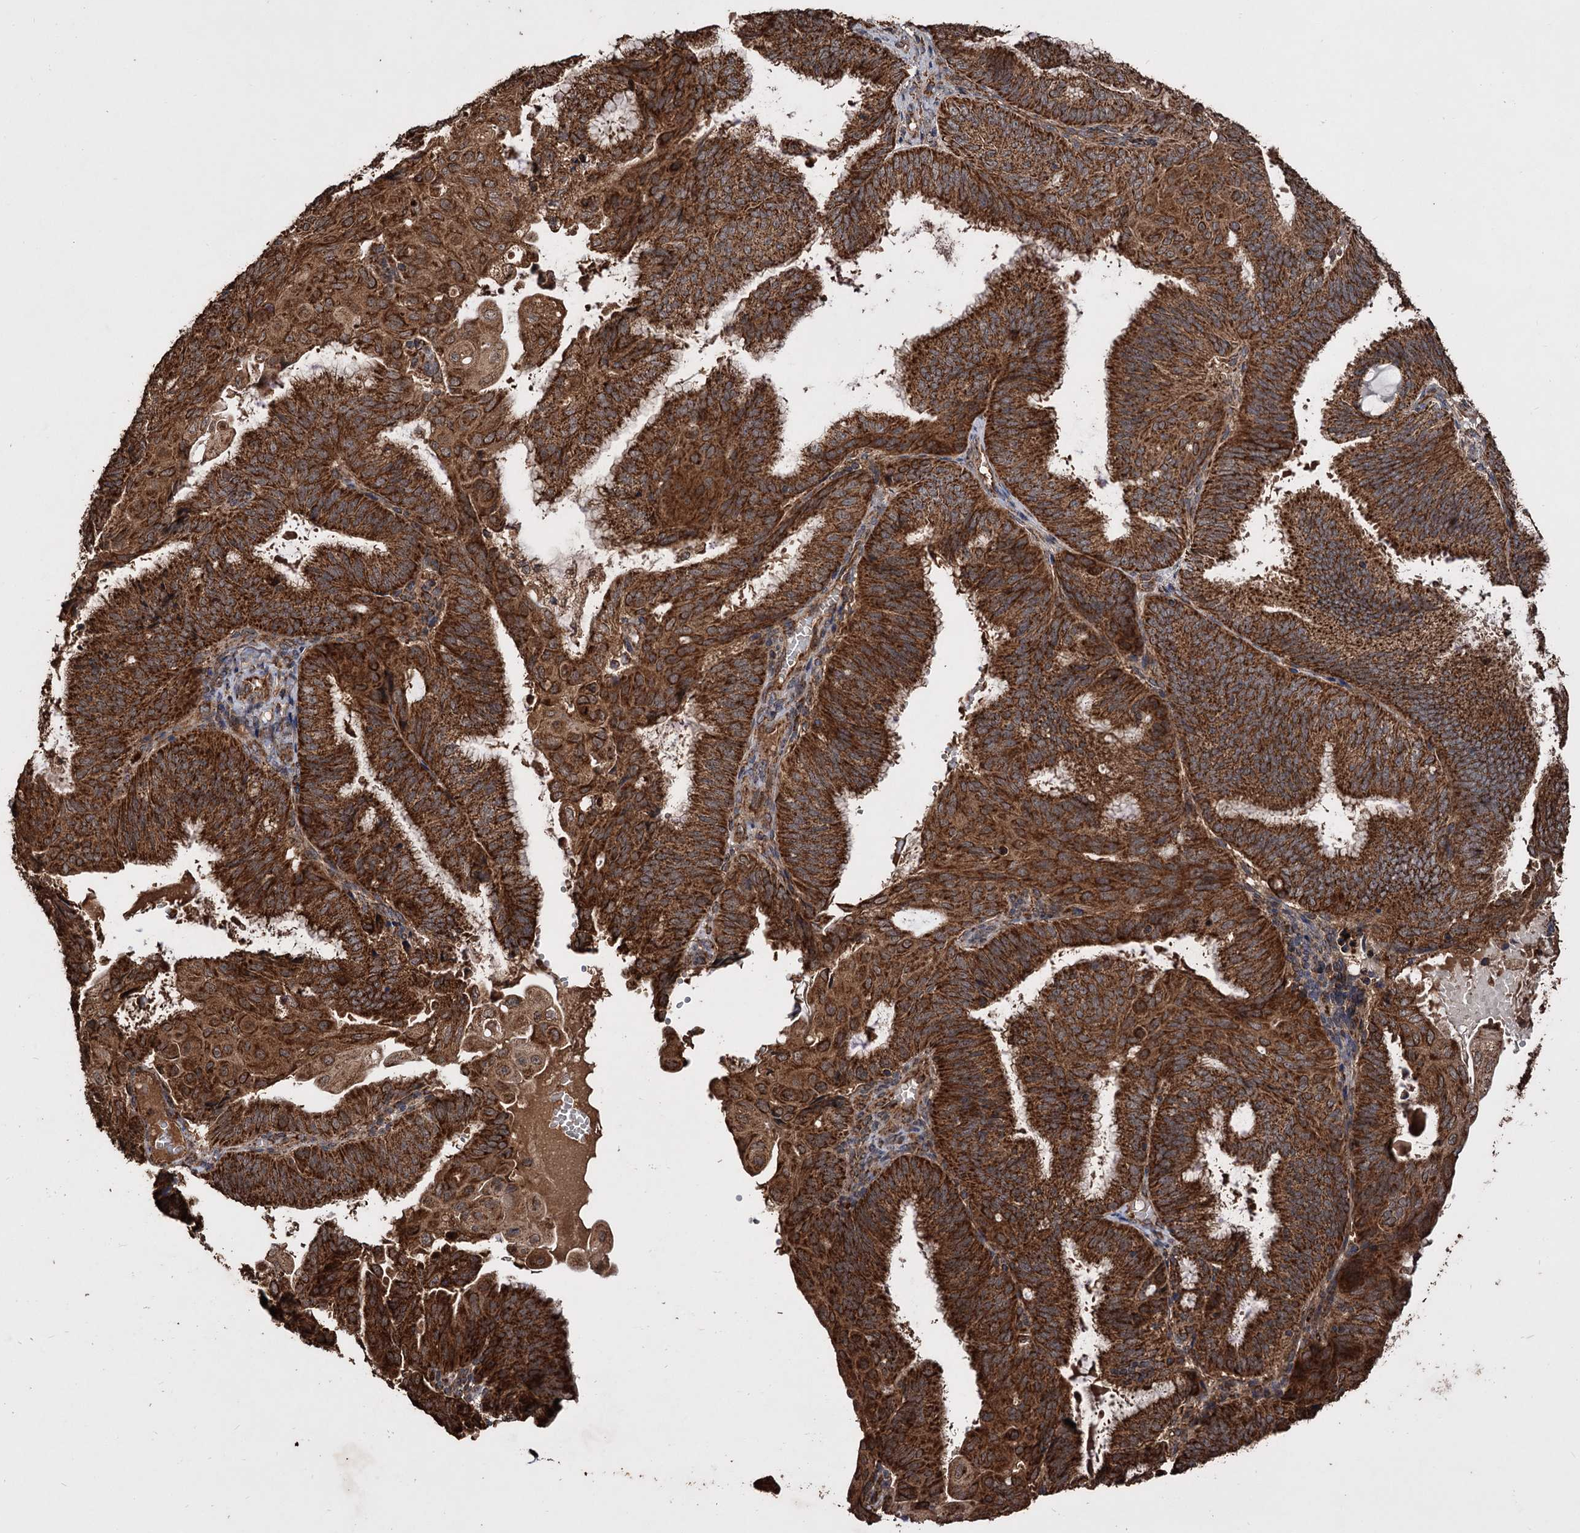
{"staining": {"intensity": "strong", "quantity": ">75%", "location": "cytoplasmic/membranous"}, "tissue": "endometrial cancer", "cell_type": "Tumor cells", "image_type": "cancer", "snomed": [{"axis": "morphology", "description": "Adenocarcinoma, NOS"}, {"axis": "topography", "description": "Endometrium"}], "caption": "Immunohistochemistry (IHC) (DAB (3,3'-diaminobenzidine)) staining of human endometrial cancer (adenocarcinoma) reveals strong cytoplasmic/membranous protein expression in approximately >75% of tumor cells. (brown staining indicates protein expression, while blue staining denotes nuclei).", "gene": "IPO4", "patient": {"sex": "female", "age": 49}}